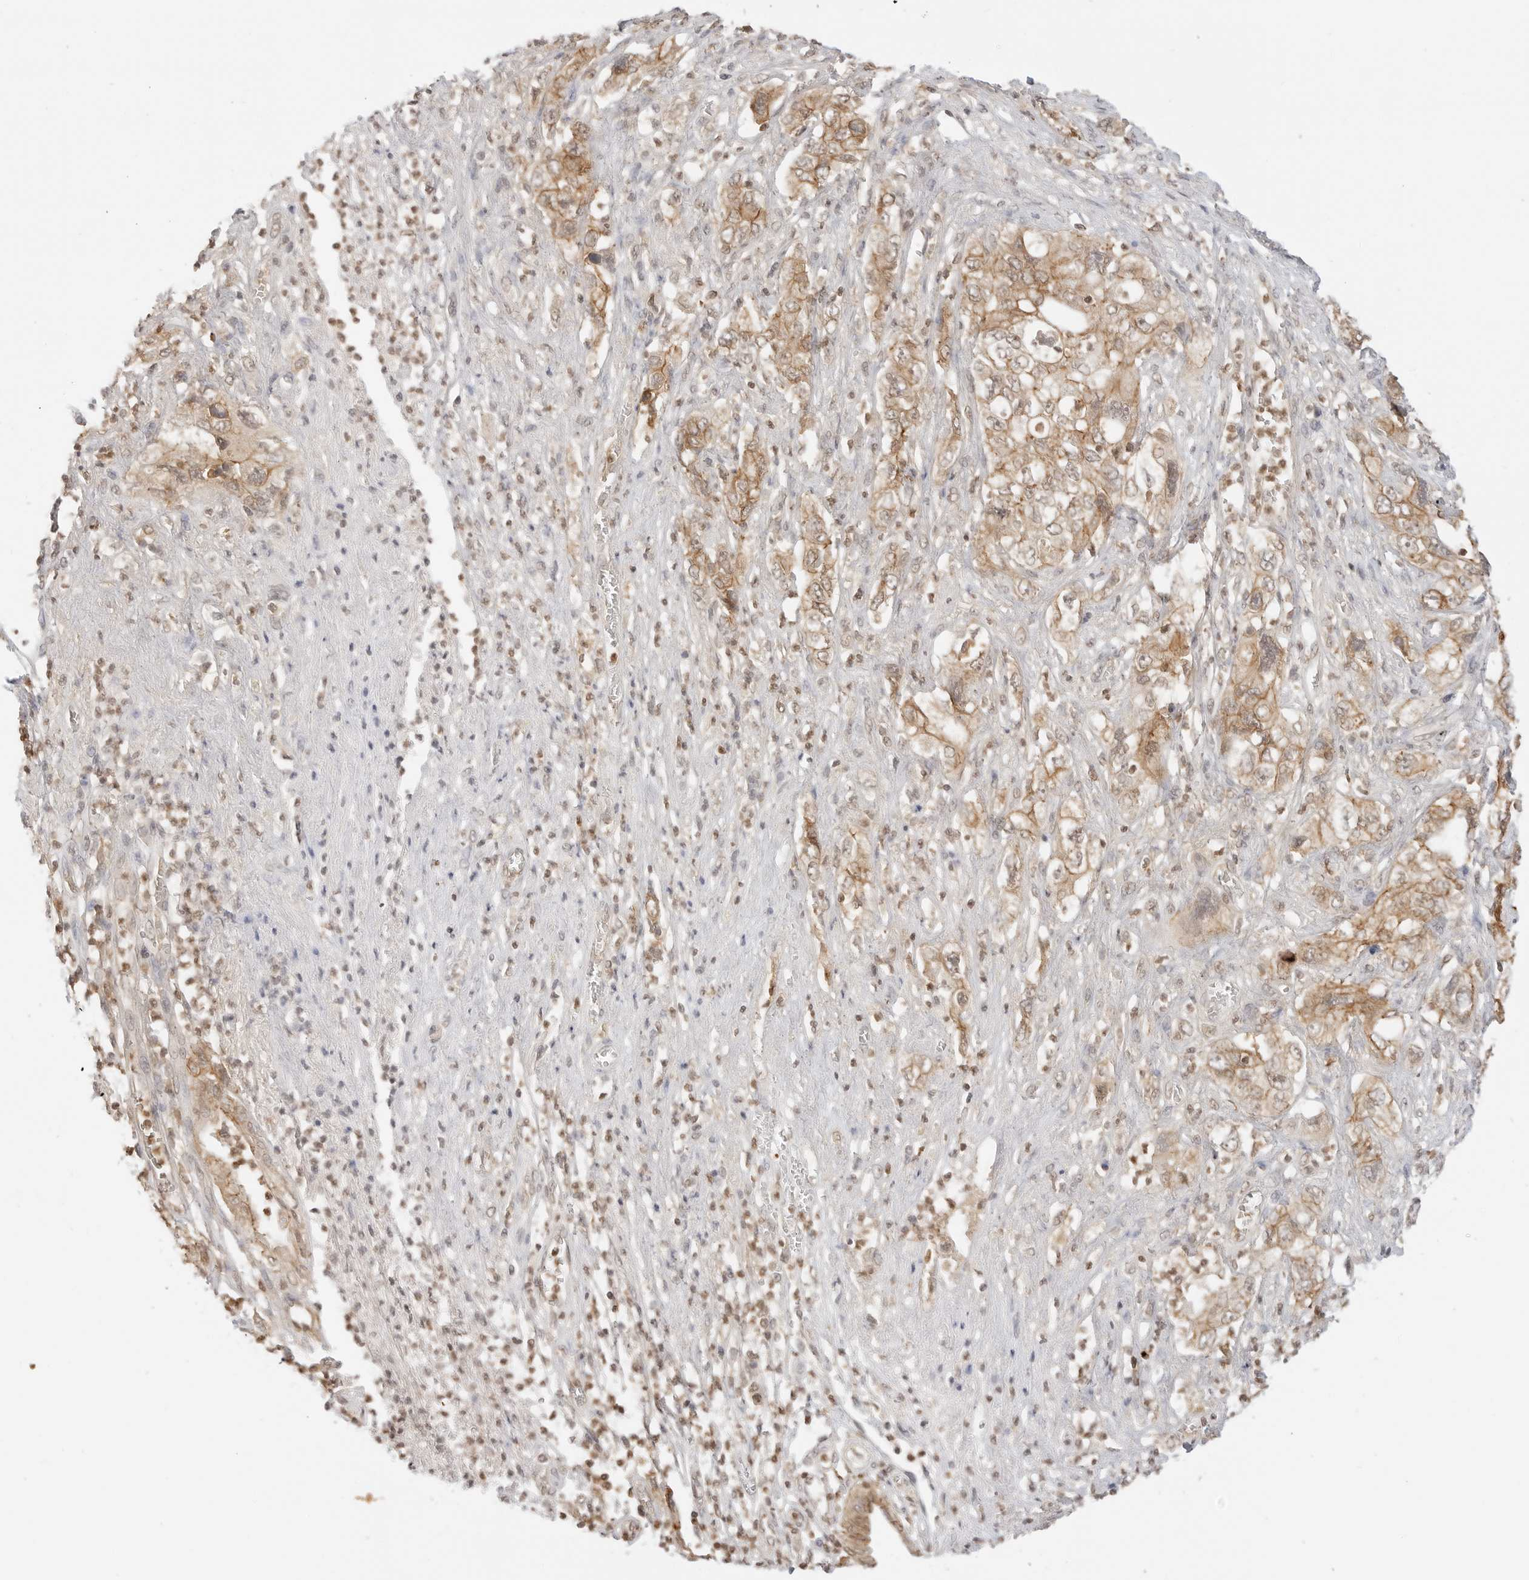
{"staining": {"intensity": "moderate", "quantity": ">75%", "location": "cytoplasmic/membranous,nuclear"}, "tissue": "pancreatic cancer", "cell_type": "Tumor cells", "image_type": "cancer", "snomed": [{"axis": "morphology", "description": "Adenocarcinoma, NOS"}, {"axis": "topography", "description": "Pancreas"}], "caption": "Pancreatic cancer stained for a protein displays moderate cytoplasmic/membranous and nuclear positivity in tumor cells. The staining was performed using DAB to visualize the protein expression in brown, while the nuclei were stained in blue with hematoxylin (Magnification: 20x).", "gene": "EPHA1", "patient": {"sex": "female", "age": 73}}